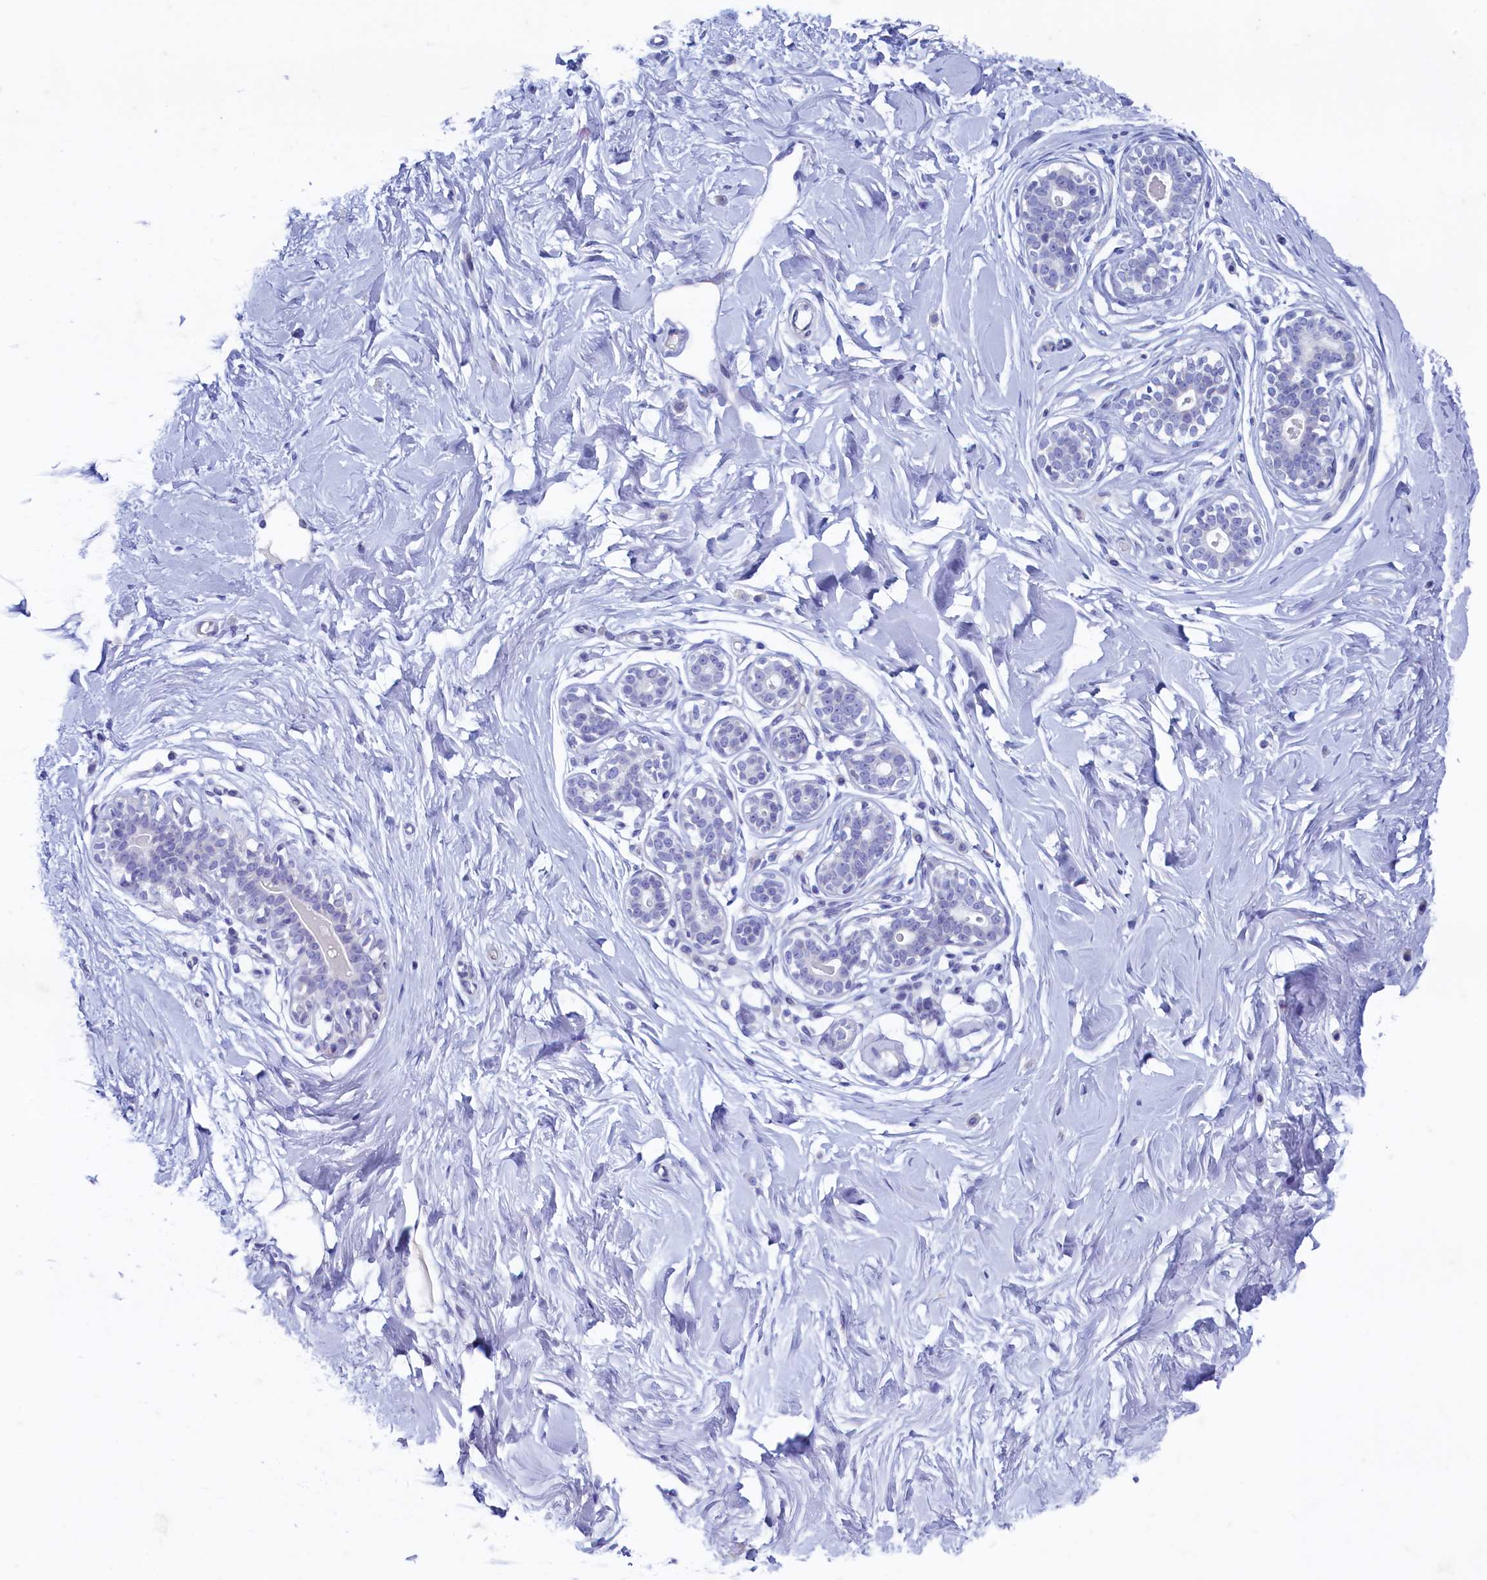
{"staining": {"intensity": "negative", "quantity": "none", "location": "none"}, "tissue": "breast", "cell_type": "Adipocytes", "image_type": "normal", "snomed": [{"axis": "morphology", "description": "Normal tissue, NOS"}, {"axis": "morphology", "description": "Adenoma, NOS"}, {"axis": "topography", "description": "Breast"}], "caption": "IHC photomicrograph of normal breast stained for a protein (brown), which reveals no staining in adipocytes. (DAB IHC, high magnification).", "gene": "MAP1LC3A", "patient": {"sex": "female", "age": 23}}